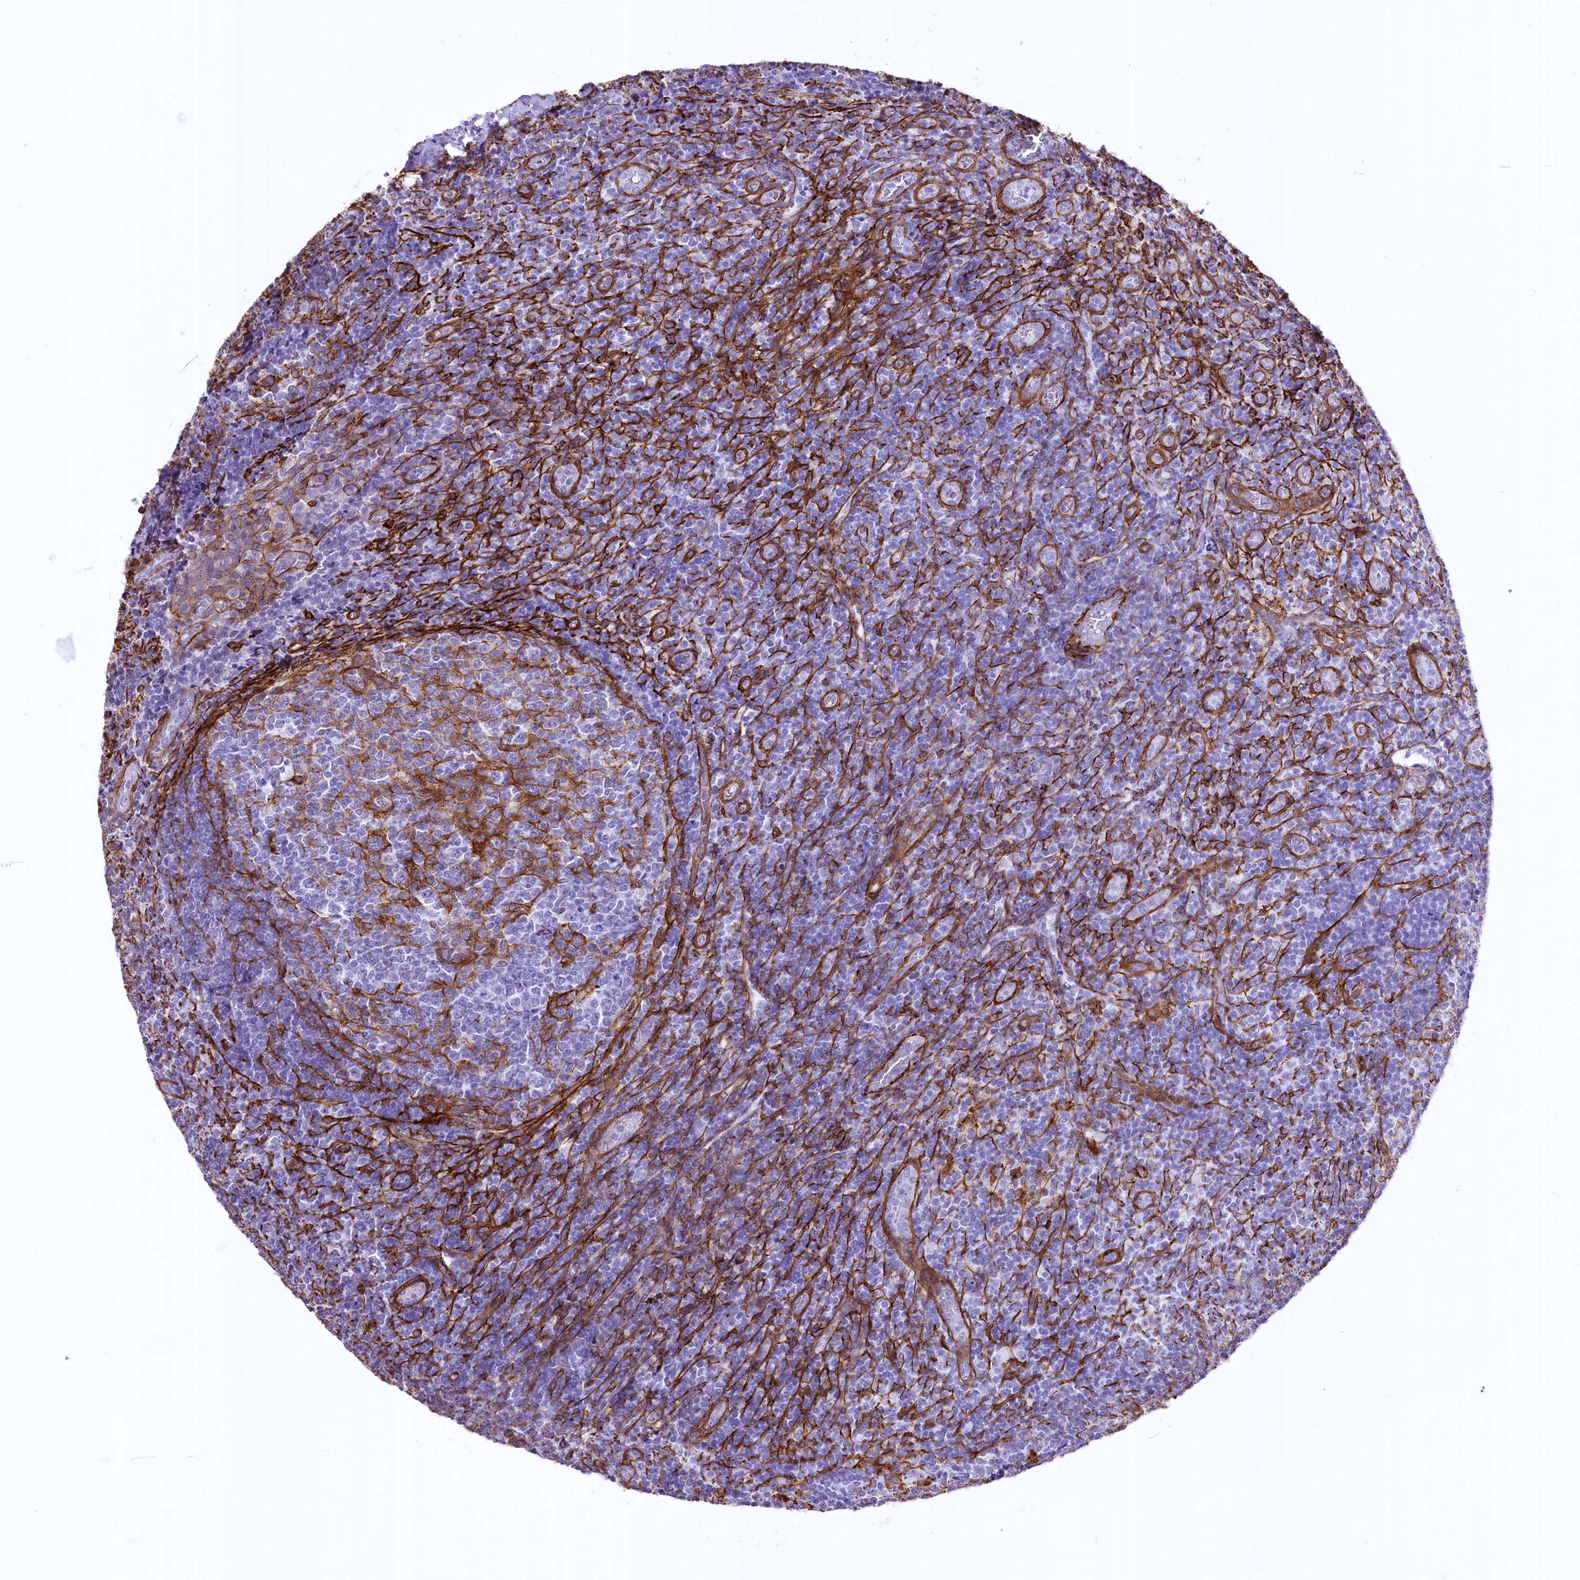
{"staining": {"intensity": "negative", "quantity": "none", "location": "none"}, "tissue": "tonsil", "cell_type": "Germinal center cells", "image_type": "normal", "snomed": [{"axis": "morphology", "description": "Normal tissue, NOS"}, {"axis": "topography", "description": "Tonsil"}], "caption": "This is an immunohistochemistry (IHC) micrograph of normal human tonsil. There is no expression in germinal center cells.", "gene": "SYNPO2", "patient": {"sex": "female", "age": 19}}